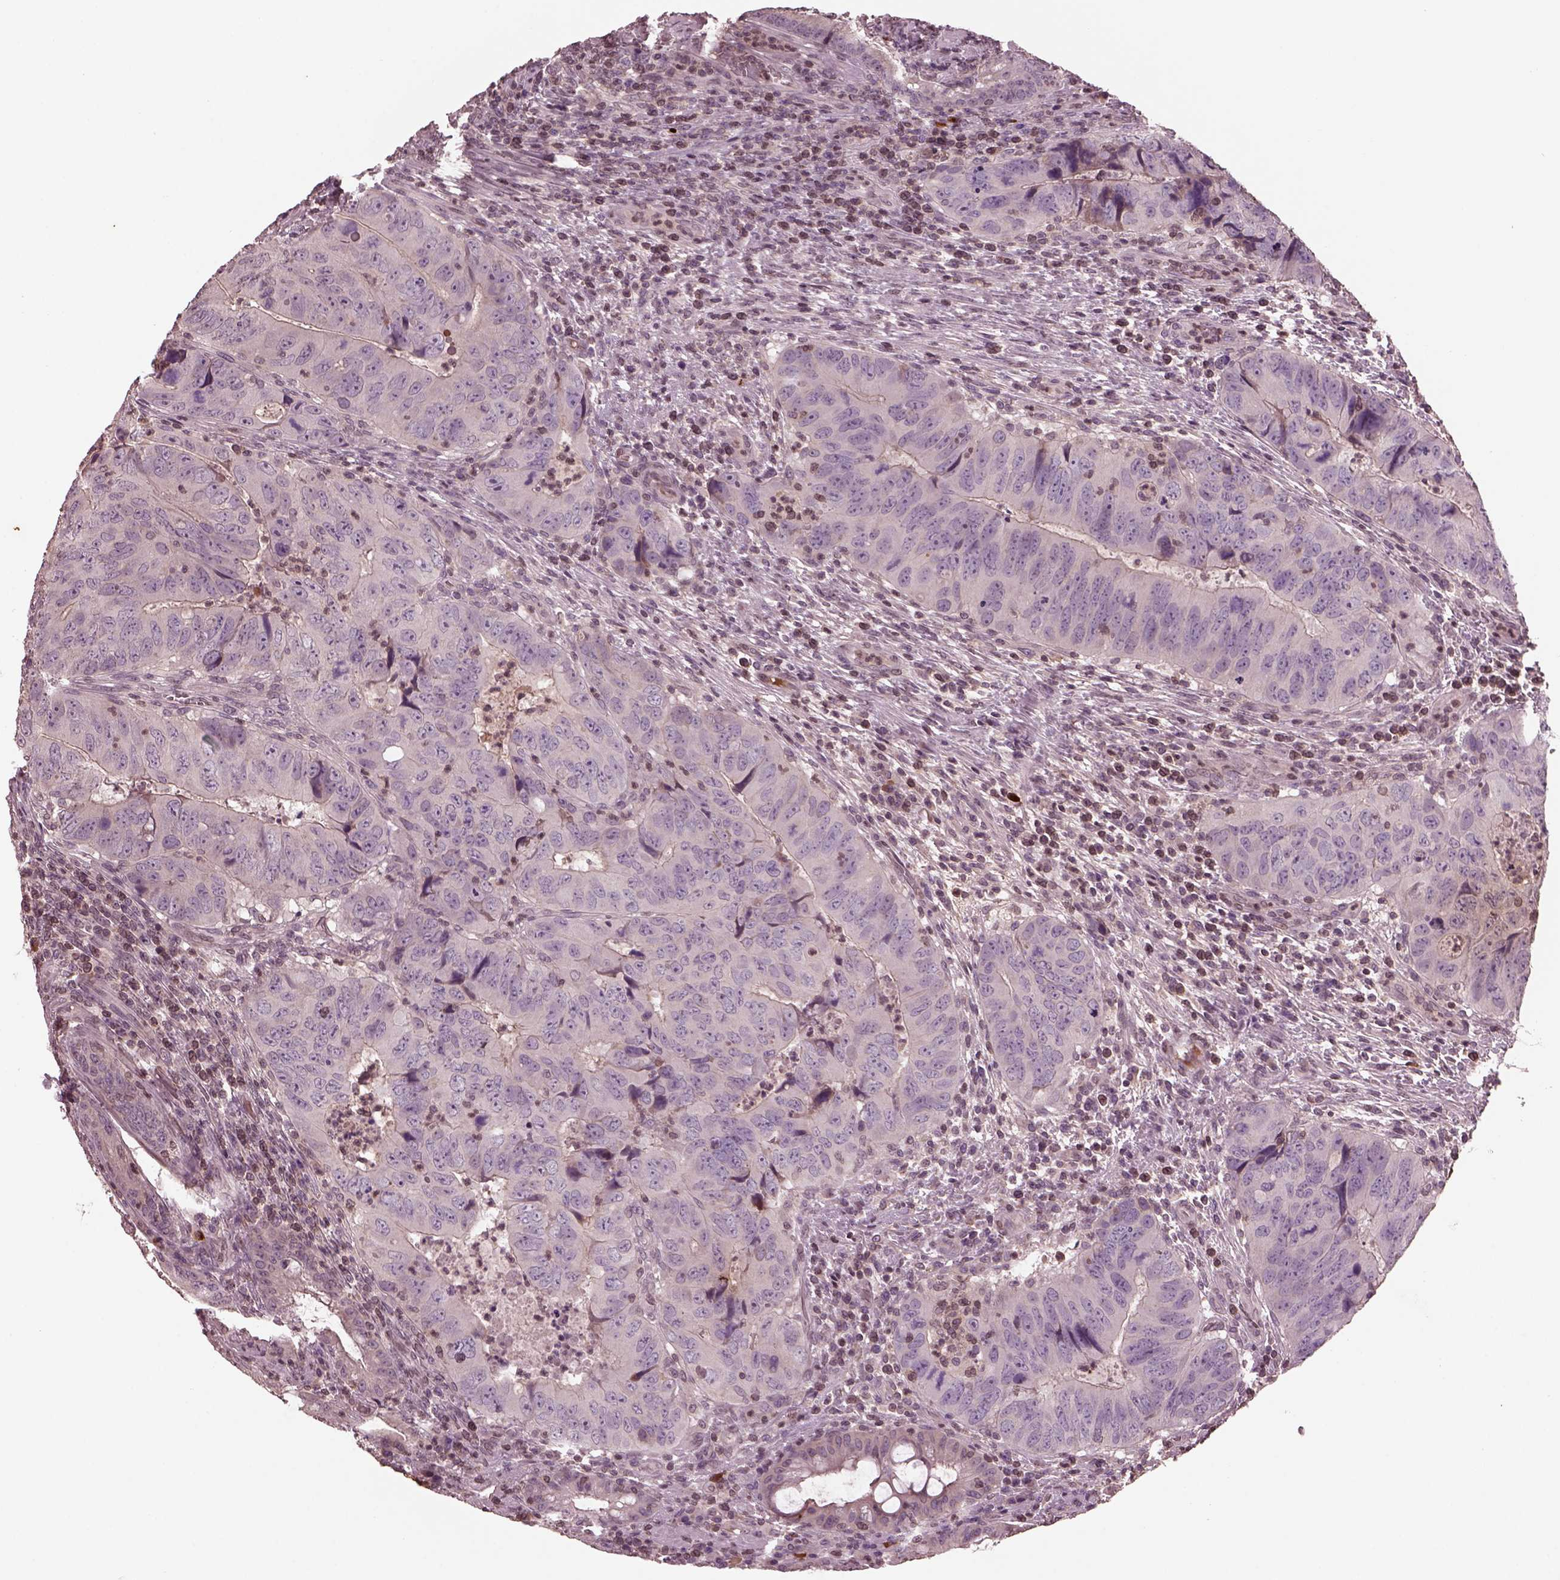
{"staining": {"intensity": "negative", "quantity": "none", "location": "none"}, "tissue": "colorectal cancer", "cell_type": "Tumor cells", "image_type": "cancer", "snomed": [{"axis": "morphology", "description": "Adenocarcinoma, NOS"}, {"axis": "topography", "description": "Colon"}], "caption": "This is an immunohistochemistry micrograph of human adenocarcinoma (colorectal). There is no expression in tumor cells.", "gene": "PTX4", "patient": {"sex": "male", "age": 79}}